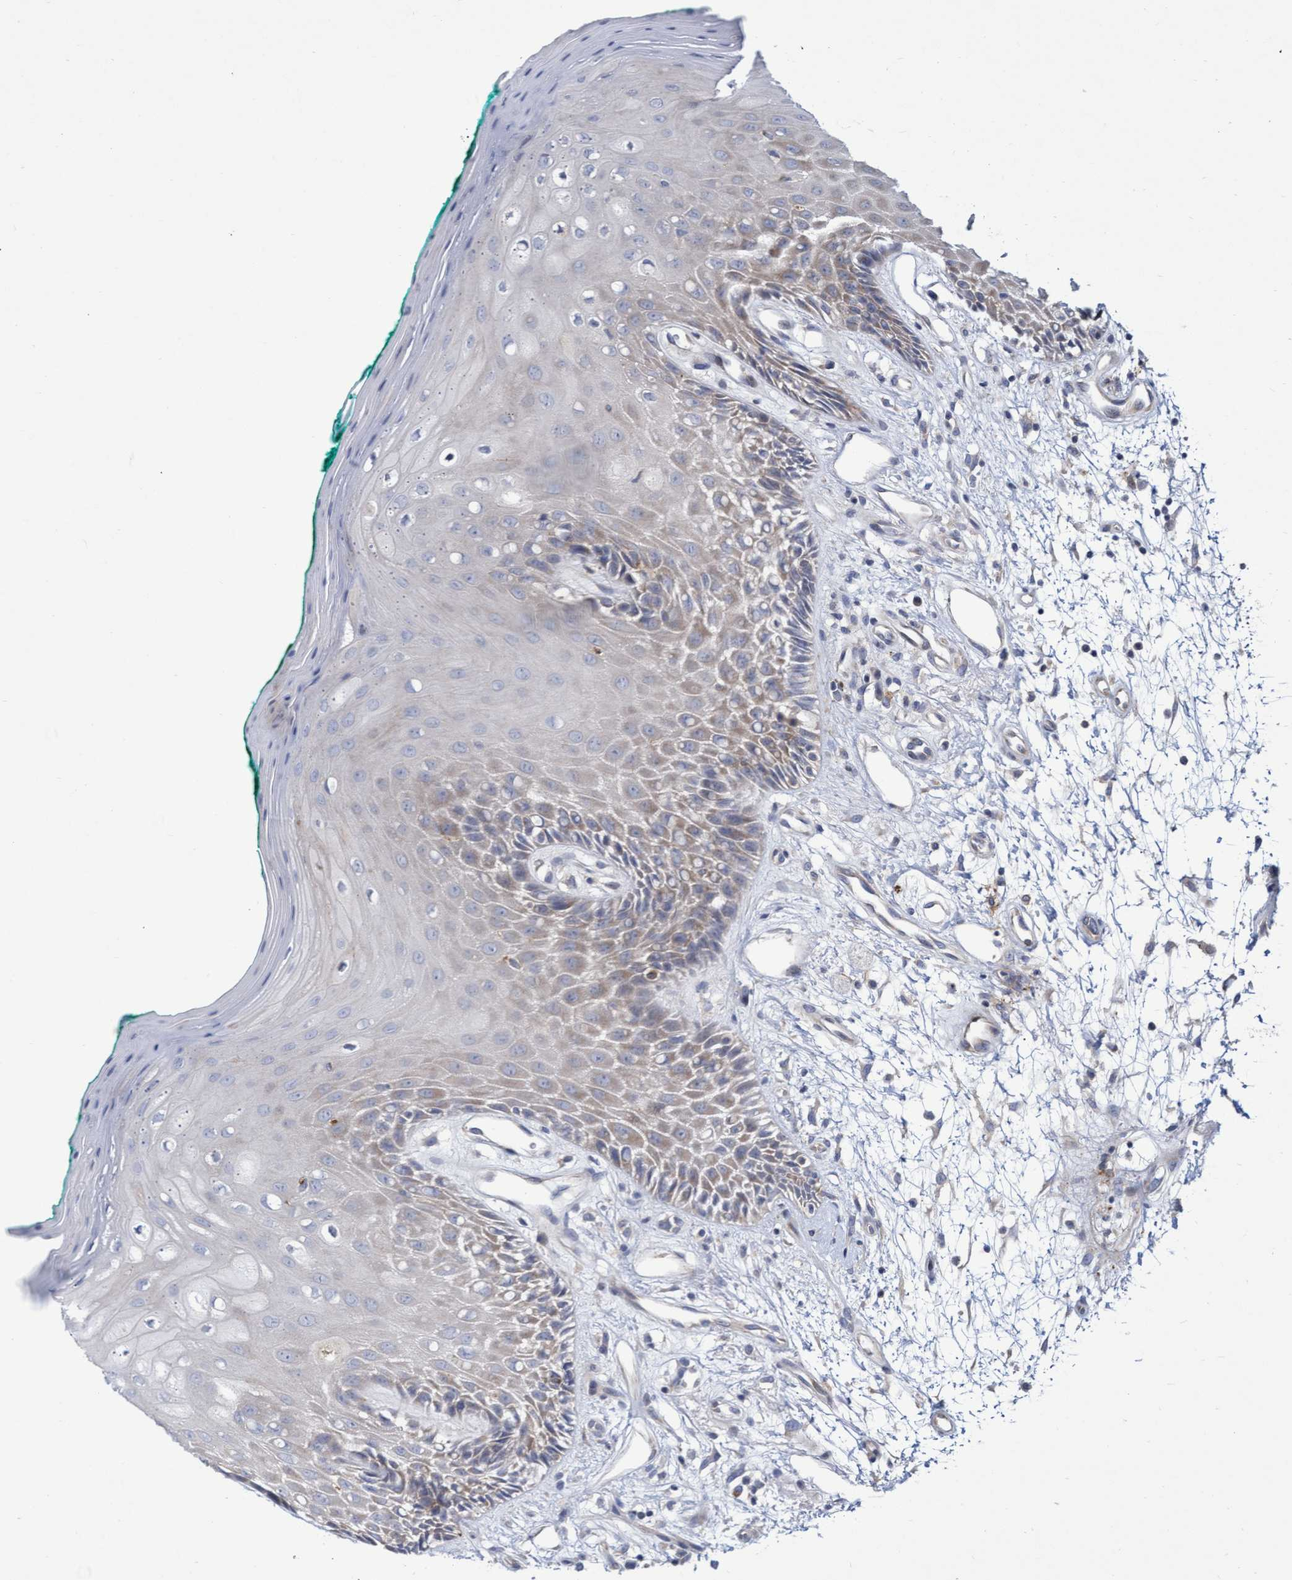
{"staining": {"intensity": "weak", "quantity": "25%-75%", "location": "cytoplasmic/membranous"}, "tissue": "oral mucosa", "cell_type": "Squamous epithelial cells", "image_type": "normal", "snomed": [{"axis": "morphology", "description": "Normal tissue, NOS"}, {"axis": "morphology", "description": "Squamous cell carcinoma, NOS"}, {"axis": "topography", "description": "Skeletal muscle"}, {"axis": "topography", "description": "Oral tissue"}, {"axis": "topography", "description": "Head-Neck"}], "caption": "IHC histopathology image of benign oral mucosa: human oral mucosa stained using immunohistochemistry reveals low levels of weak protein expression localized specifically in the cytoplasmic/membranous of squamous epithelial cells, appearing as a cytoplasmic/membranous brown color.", "gene": "ABCF2", "patient": {"sex": "female", "age": 84}}